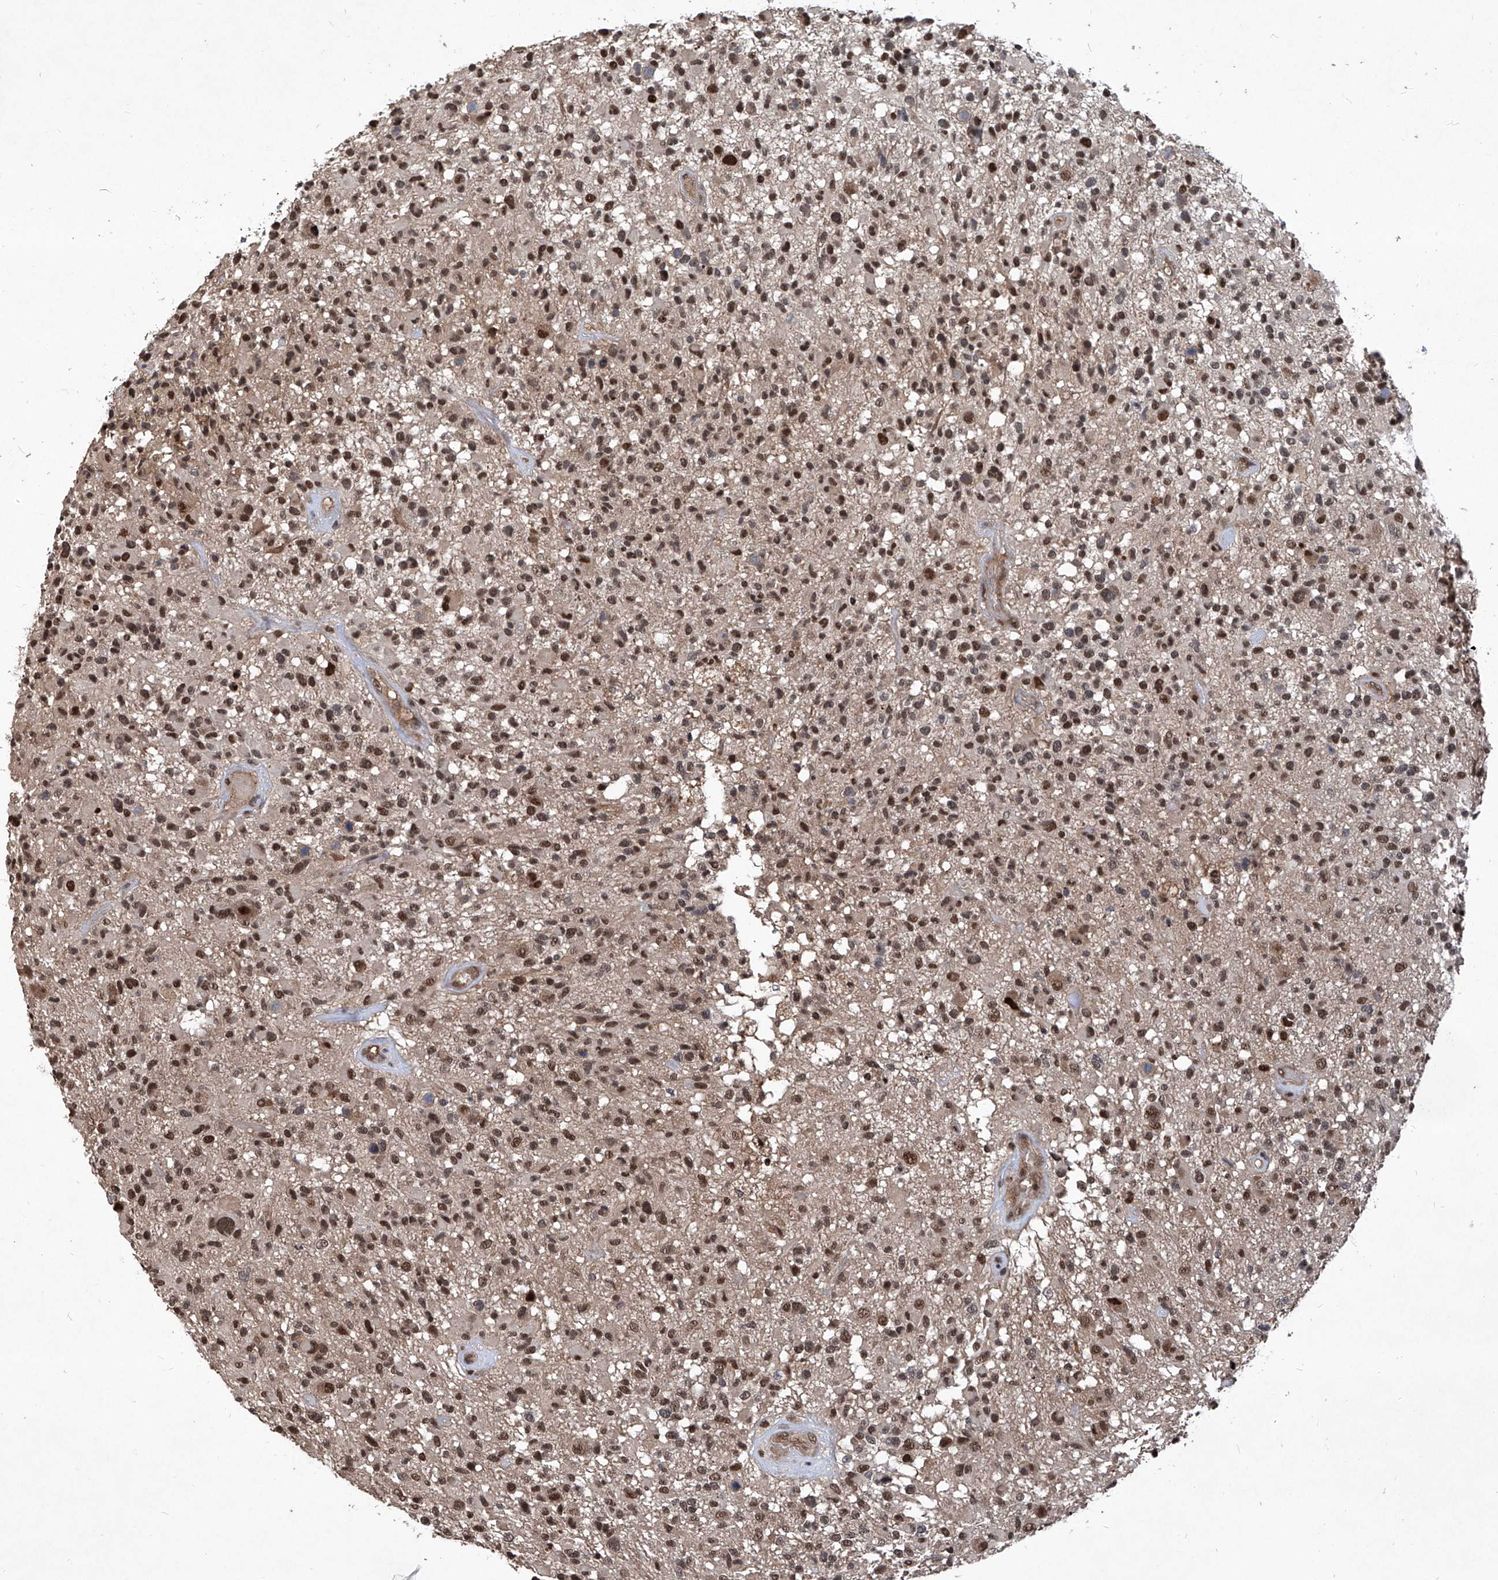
{"staining": {"intensity": "moderate", "quantity": ">75%", "location": "nuclear"}, "tissue": "glioma", "cell_type": "Tumor cells", "image_type": "cancer", "snomed": [{"axis": "morphology", "description": "Glioma, malignant, High grade"}, {"axis": "morphology", "description": "Glioblastoma, NOS"}, {"axis": "topography", "description": "Brain"}], "caption": "Moderate nuclear protein expression is present in about >75% of tumor cells in malignant glioma (high-grade).", "gene": "PSMB1", "patient": {"sex": "male", "age": 60}}